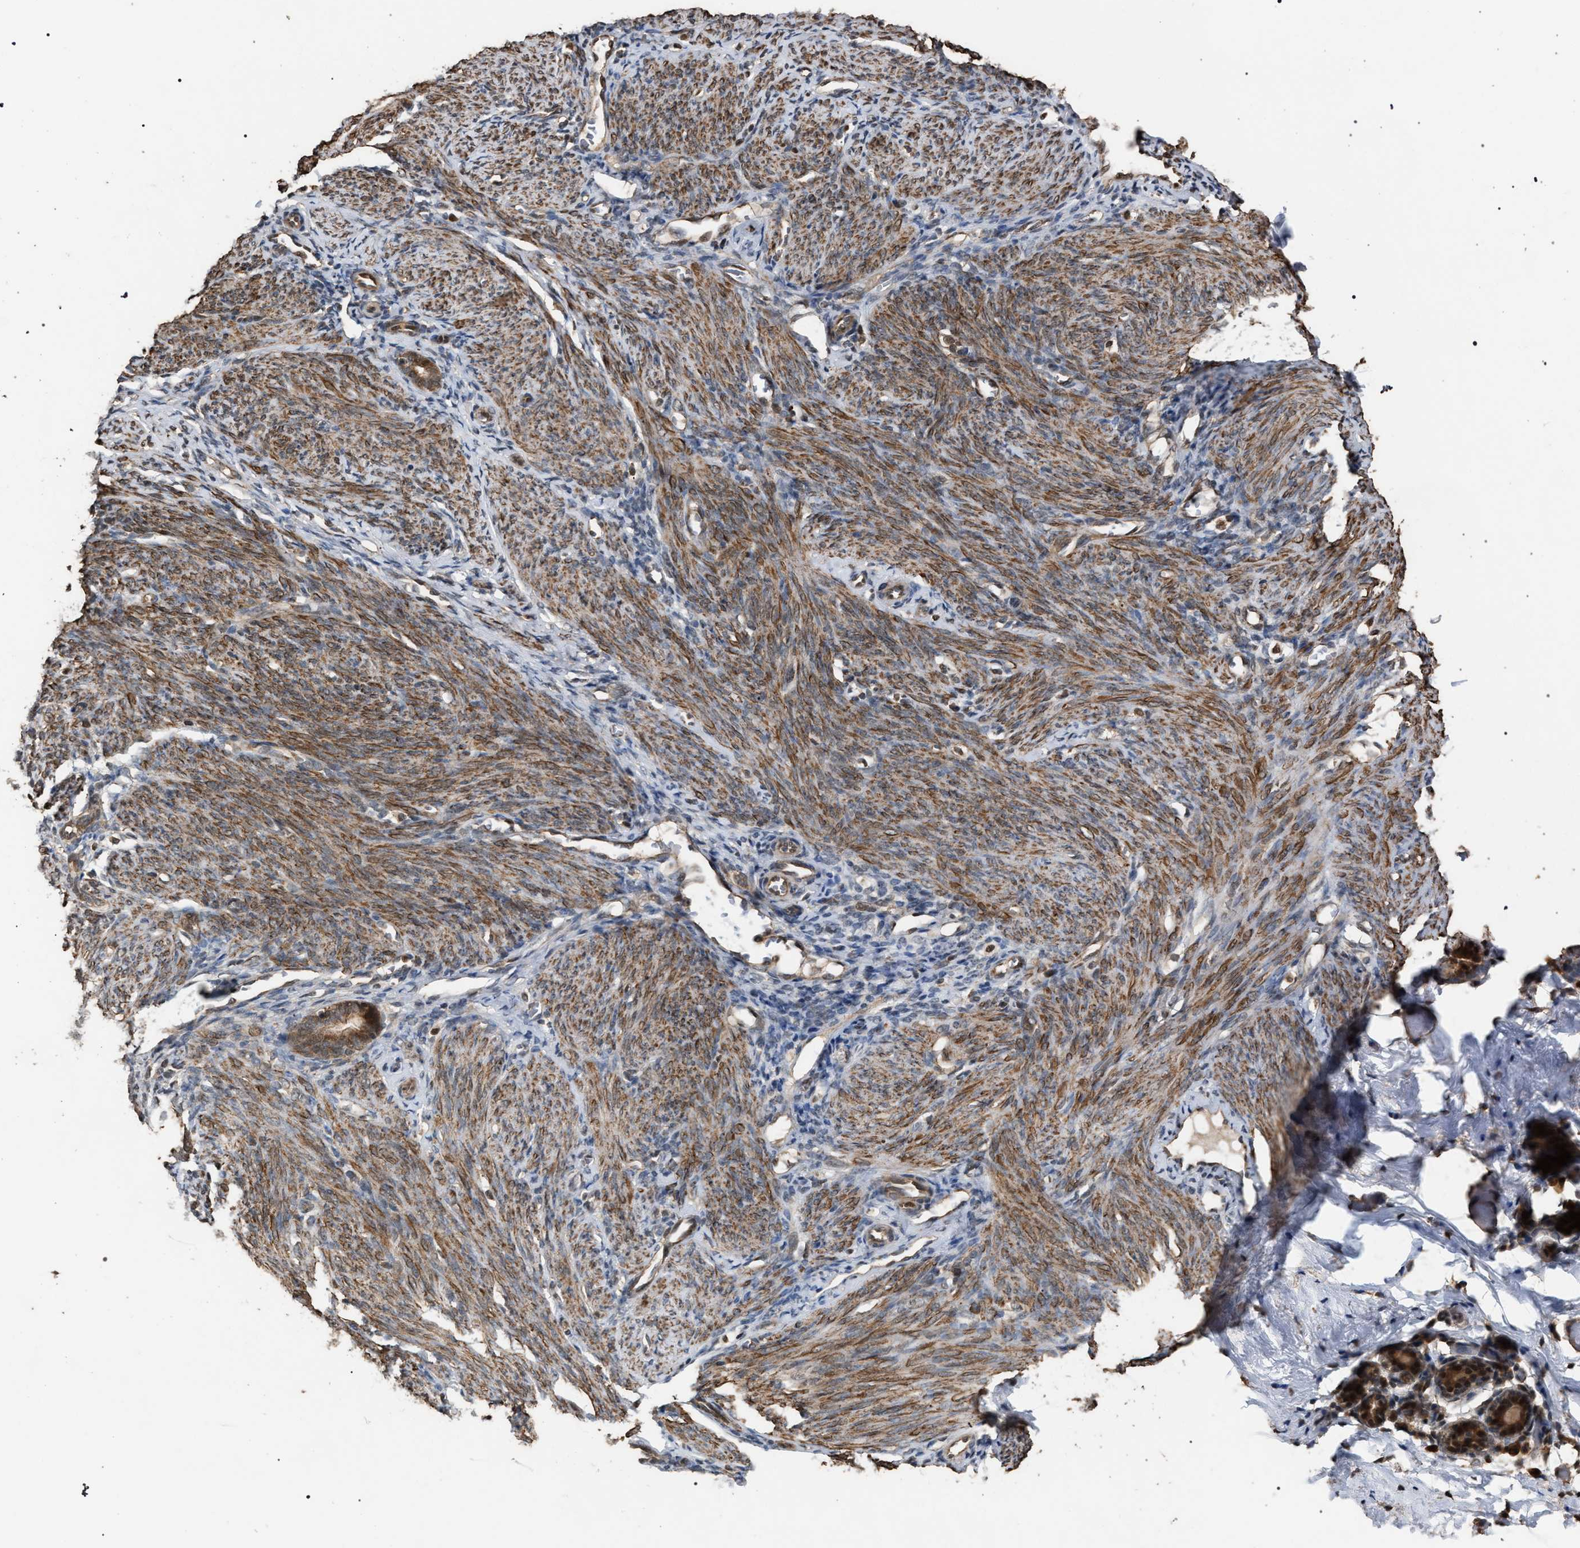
{"staining": {"intensity": "negative", "quantity": "none", "location": "none"}, "tissue": "endometrium", "cell_type": "Cells in endometrial stroma", "image_type": "normal", "snomed": [{"axis": "morphology", "description": "Normal tissue, NOS"}, {"axis": "morphology", "description": "Adenocarcinoma, NOS"}, {"axis": "topography", "description": "Endometrium"}], "caption": "The histopathology image reveals no staining of cells in endometrial stroma in unremarkable endometrium.", "gene": "NAA35", "patient": {"sex": "female", "age": 57}}